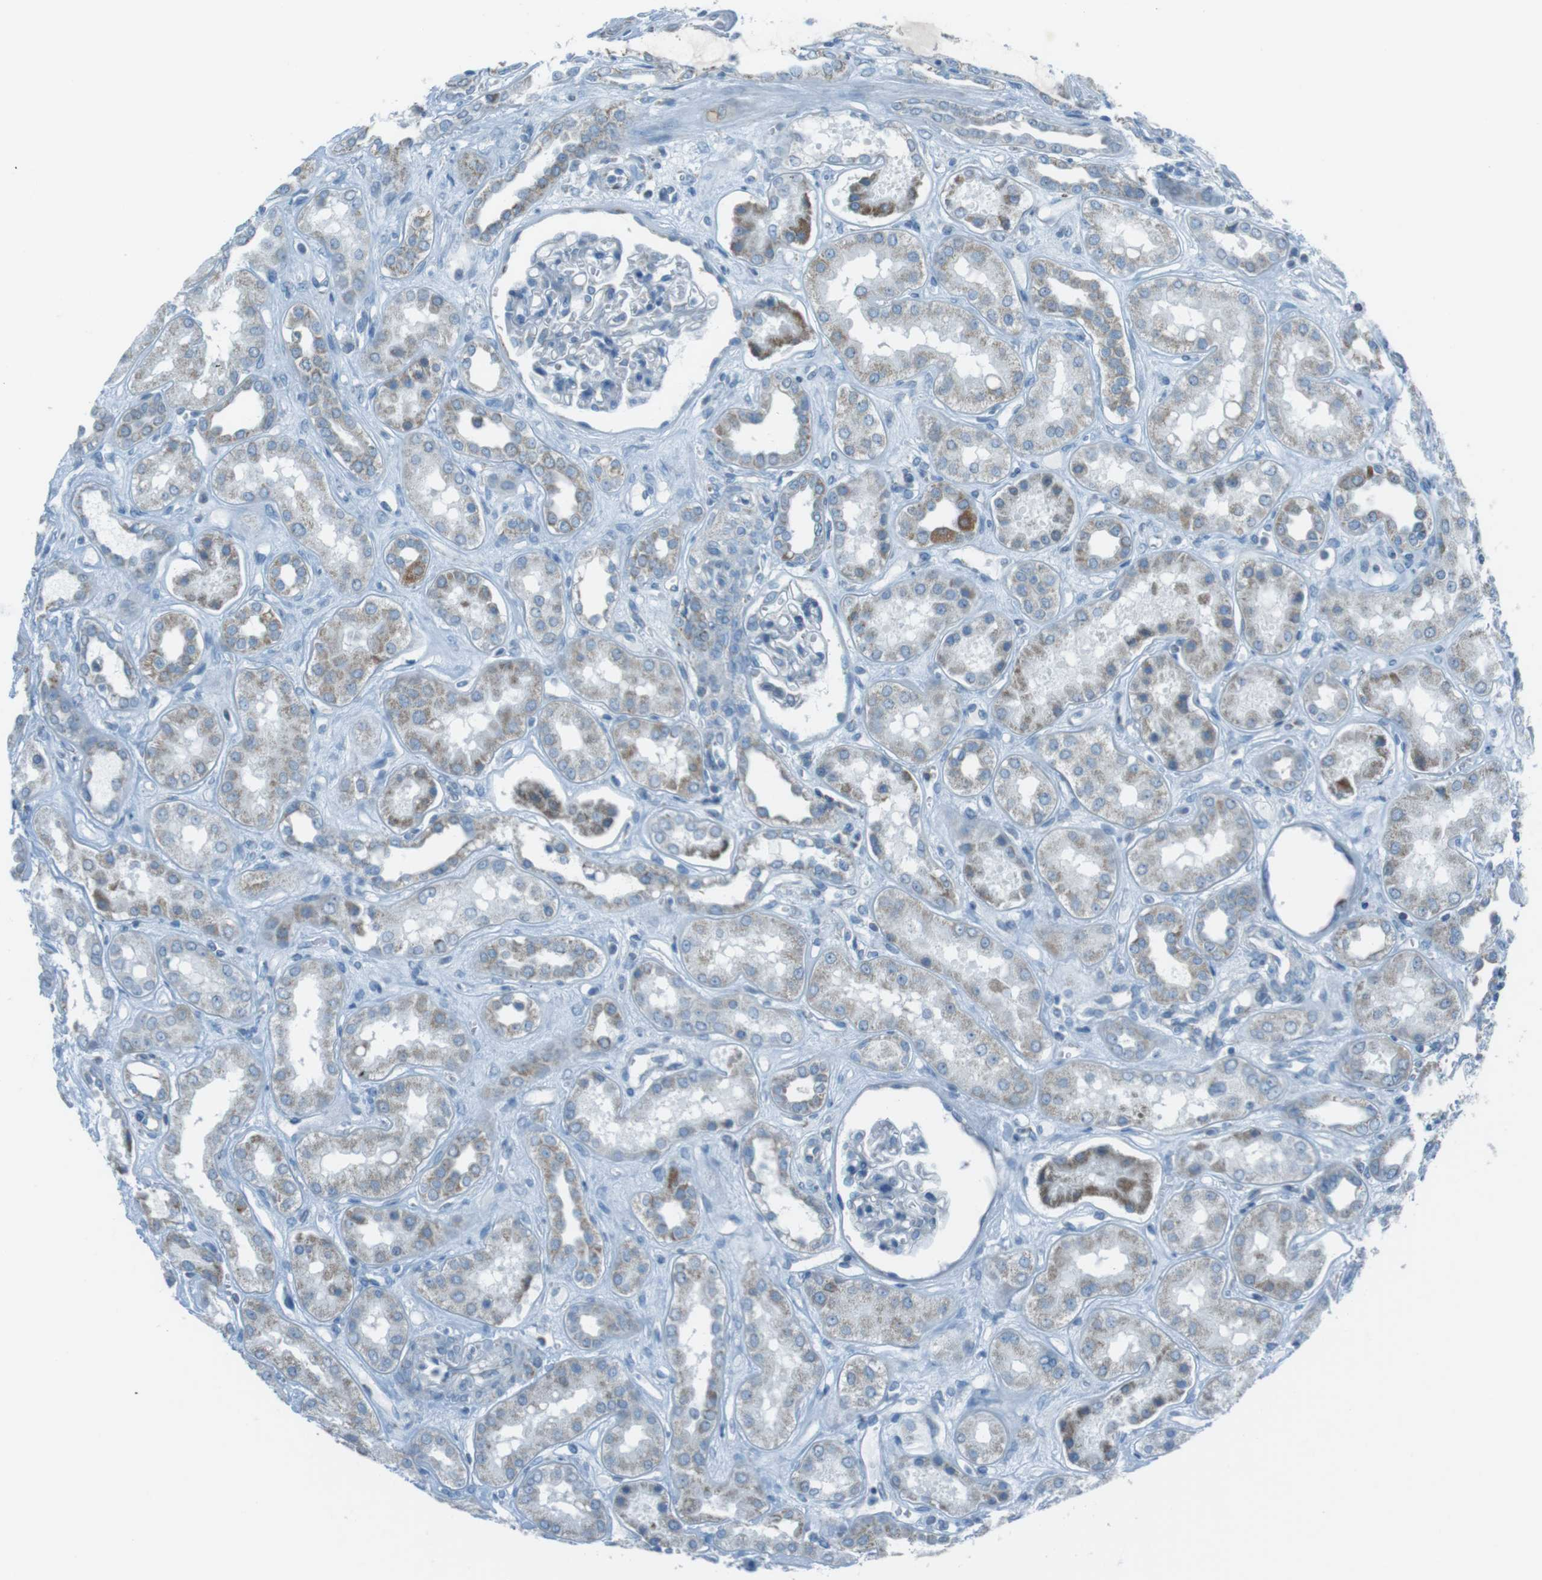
{"staining": {"intensity": "negative", "quantity": "none", "location": "none"}, "tissue": "kidney", "cell_type": "Cells in glomeruli", "image_type": "normal", "snomed": [{"axis": "morphology", "description": "Normal tissue, NOS"}, {"axis": "topography", "description": "Kidney"}], "caption": "IHC histopathology image of unremarkable kidney: human kidney stained with DAB exhibits no significant protein expression in cells in glomeruli.", "gene": "DNAJA3", "patient": {"sex": "male", "age": 59}}